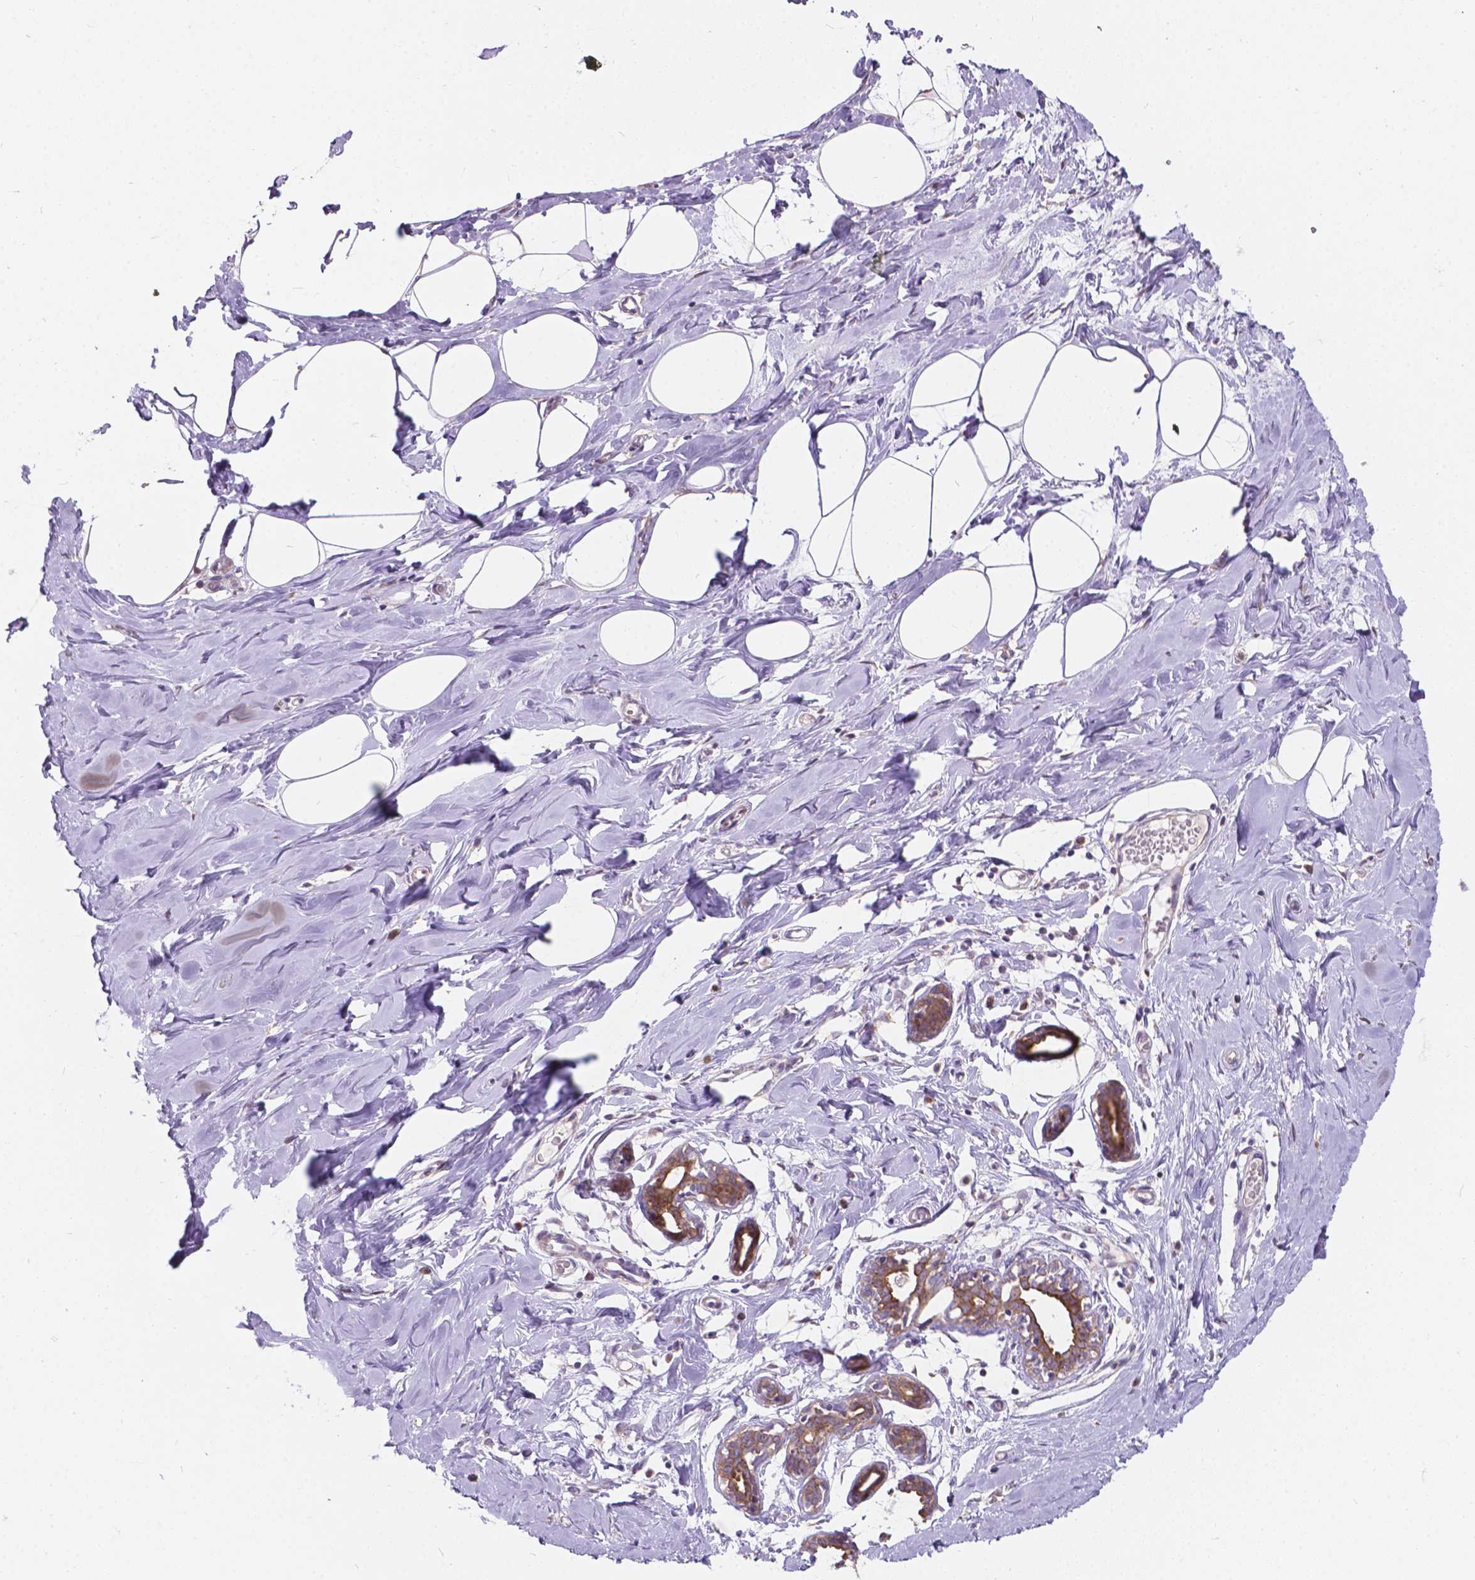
{"staining": {"intensity": "negative", "quantity": "none", "location": "none"}, "tissue": "breast", "cell_type": "Adipocytes", "image_type": "normal", "snomed": [{"axis": "morphology", "description": "Normal tissue, NOS"}, {"axis": "topography", "description": "Breast"}], "caption": "Adipocytes are negative for brown protein staining in normal breast. (DAB (3,3'-diaminobenzidine) immunohistochemistry (IHC), high magnification).", "gene": "MYH14", "patient": {"sex": "female", "age": 27}}